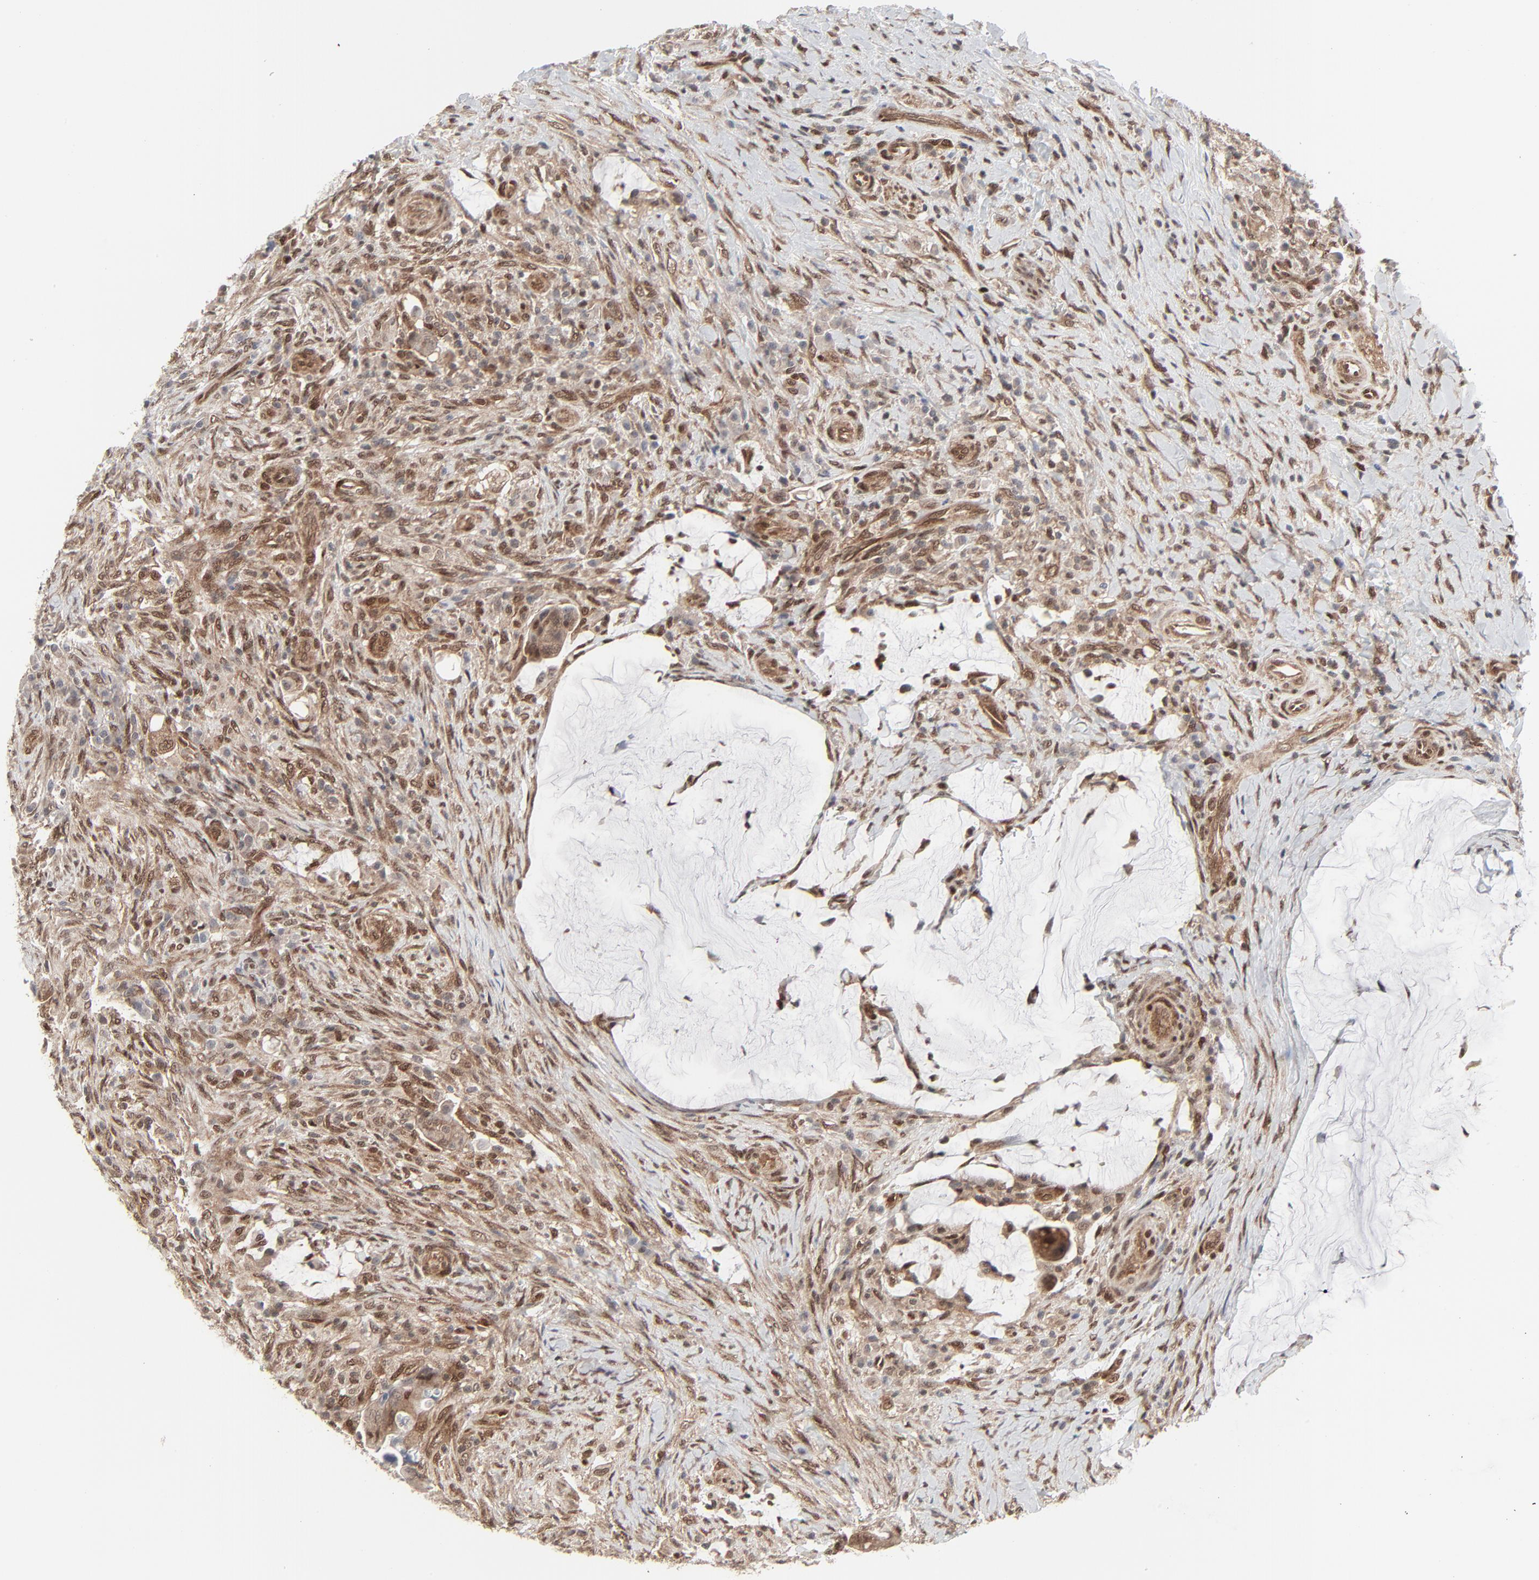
{"staining": {"intensity": "weak", "quantity": "25%-75%", "location": "cytoplasmic/membranous,nuclear"}, "tissue": "colorectal cancer", "cell_type": "Tumor cells", "image_type": "cancer", "snomed": [{"axis": "morphology", "description": "Adenocarcinoma, NOS"}, {"axis": "topography", "description": "Rectum"}], "caption": "Immunohistochemistry histopathology image of neoplastic tissue: colorectal adenocarcinoma stained using IHC reveals low levels of weak protein expression localized specifically in the cytoplasmic/membranous and nuclear of tumor cells, appearing as a cytoplasmic/membranous and nuclear brown color.", "gene": "AKT1", "patient": {"sex": "female", "age": 71}}